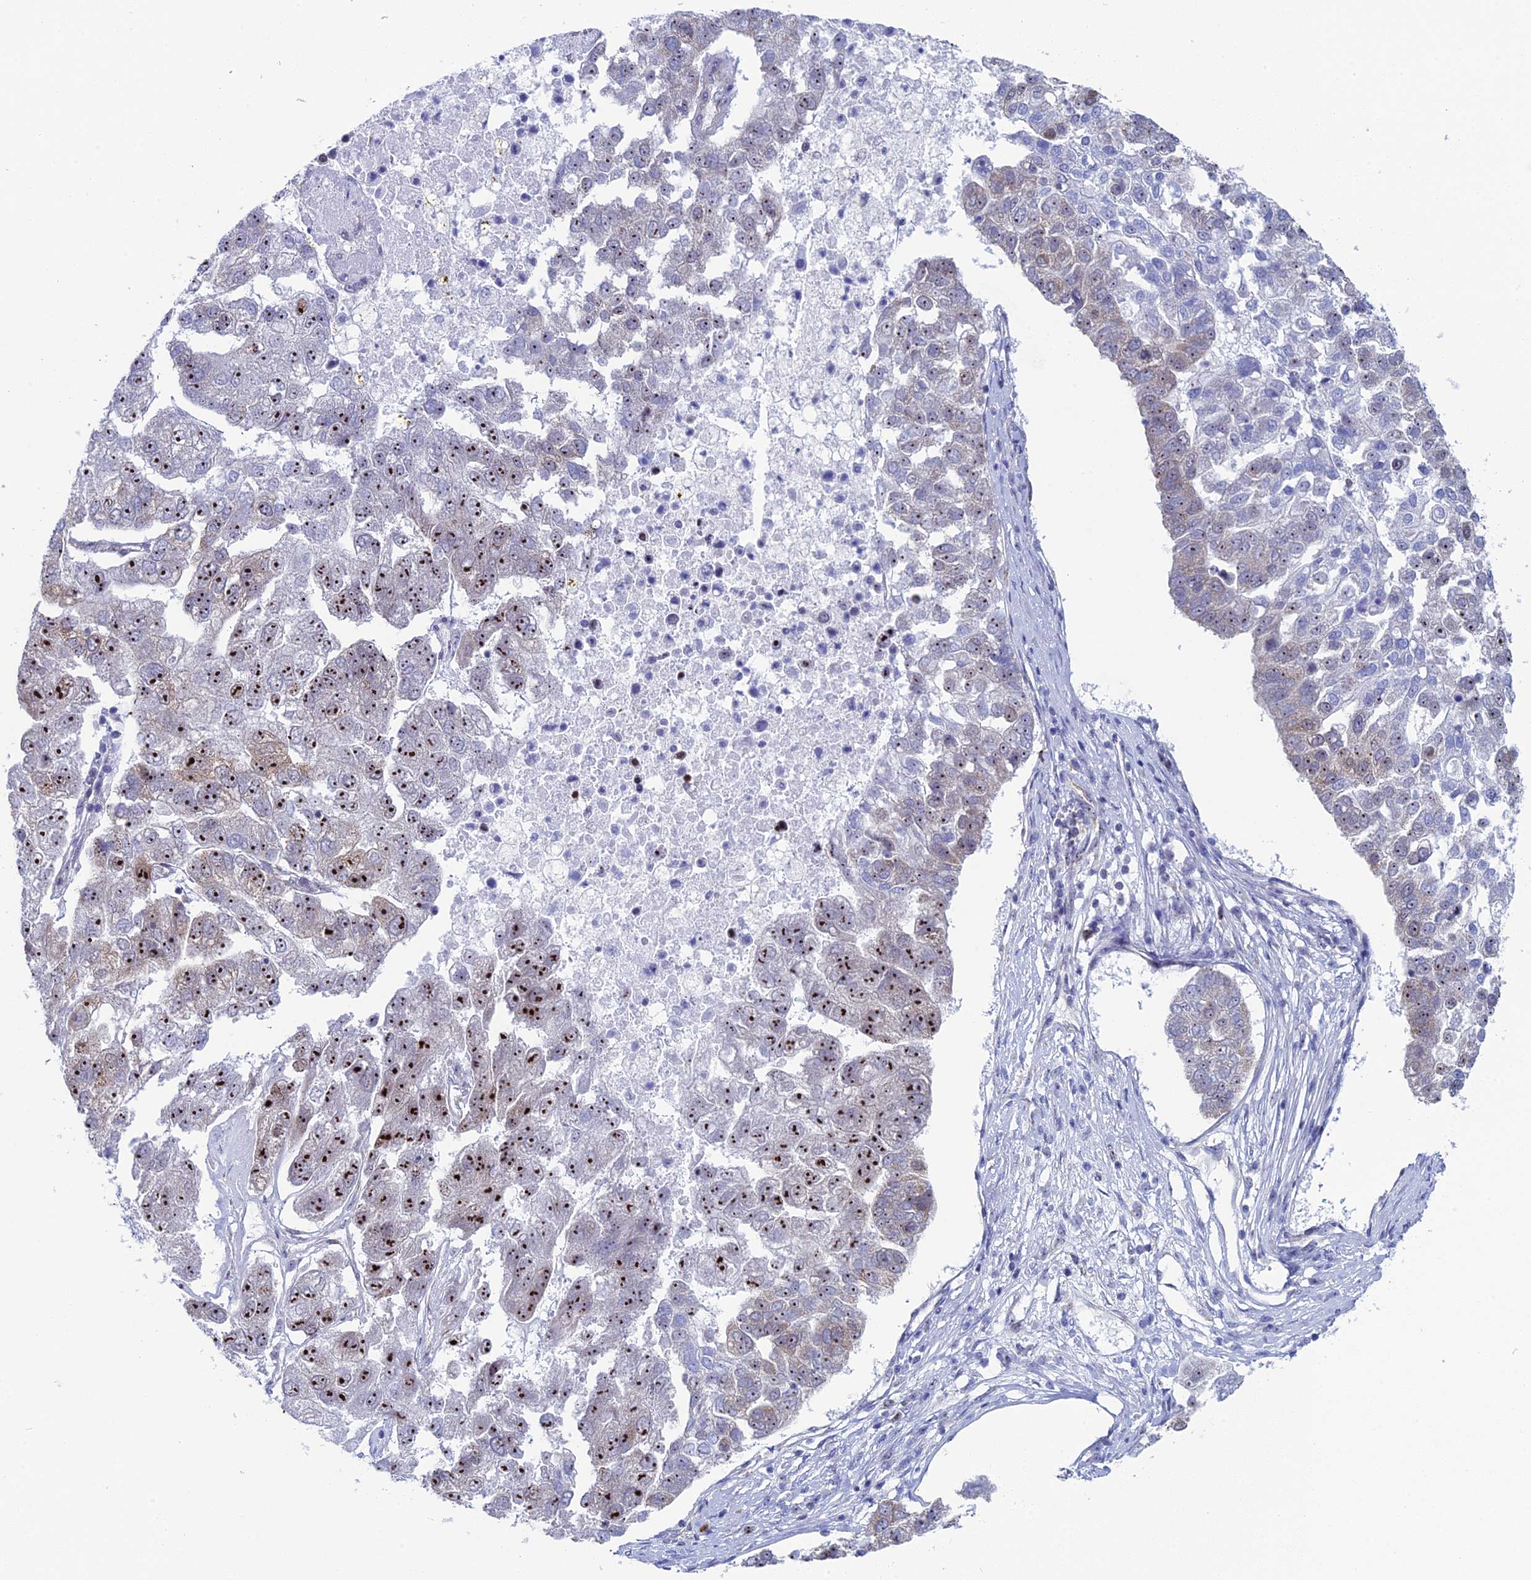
{"staining": {"intensity": "strong", "quantity": ">75%", "location": "nuclear"}, "tissue": "pancreatic cancer", "cell_type": "Tumor cells", "image_type": "cancer", "snomed": [{"axis": "morphology", "description": "Adenocarcinoma, NOS"}, {"axis": "topography", "description": "Pancreas"}], "caption": "A brown stain labels strong nuclear expression of a protein in pancreatic adenocarcinoma tumor cells.", "gene": "CCDC86", "patient": {"sex": "female", "age": 61}}